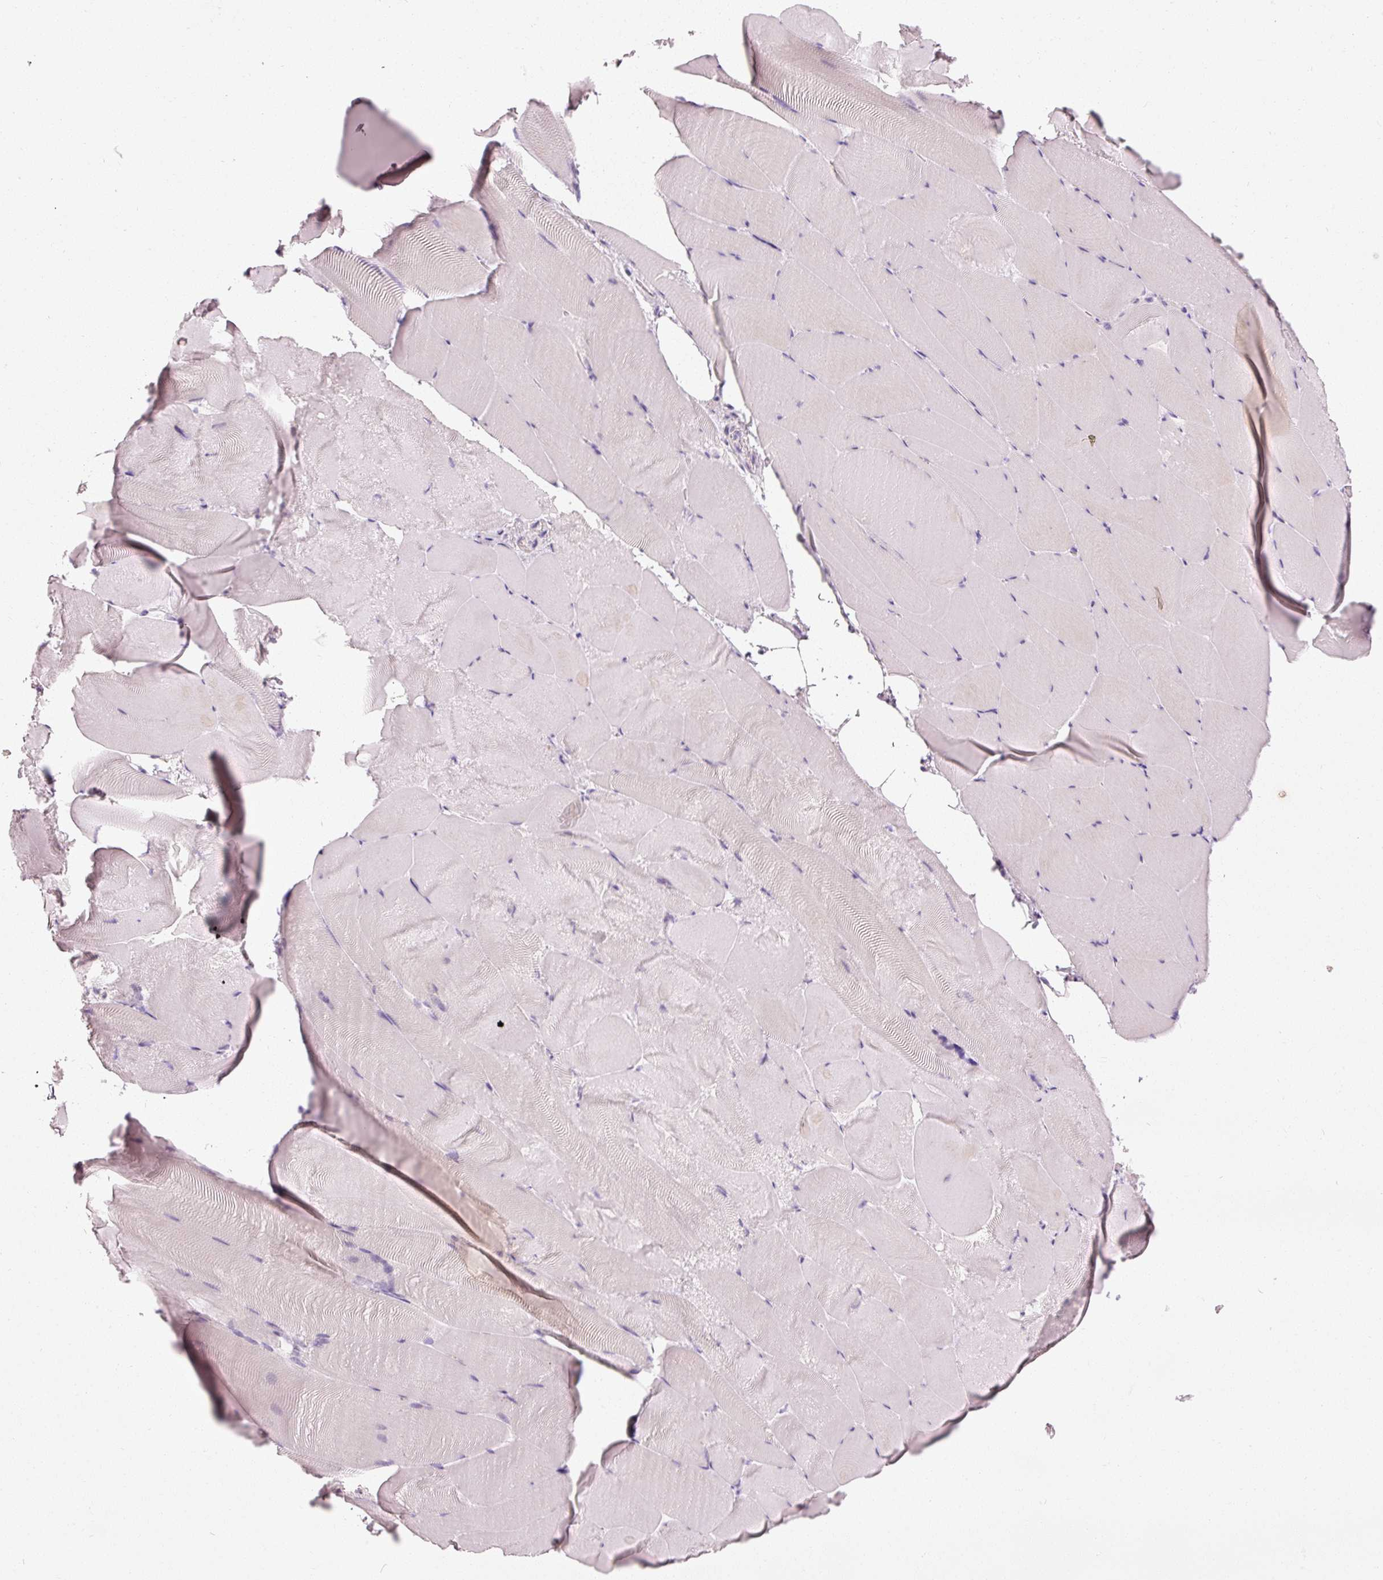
{"staining": {"intensity": "negative", "quantity": "none", "location": "none"}, "tissue": "skeletal muscle", "cell_type": "Myocytes", "image_type": "normal", "snomed": [{"axis": "morphology", "description": "Normal tissue, NOS"}, {"axis": "topography", "description": "Skeletal muscle"}], "caption": "Benign skeletal muscle was stained to show a protein in brown. There is no significant expression in myocytes. Brightfield microscopy of immunohistochemistry (IHC) stained with DAB (3,3'-diaminobenzidine) (brown) and hematoxylin (blue), captured at high magnification.", "gene": "MUC5AC", "patient": {"sex": "female", "age": 64}}